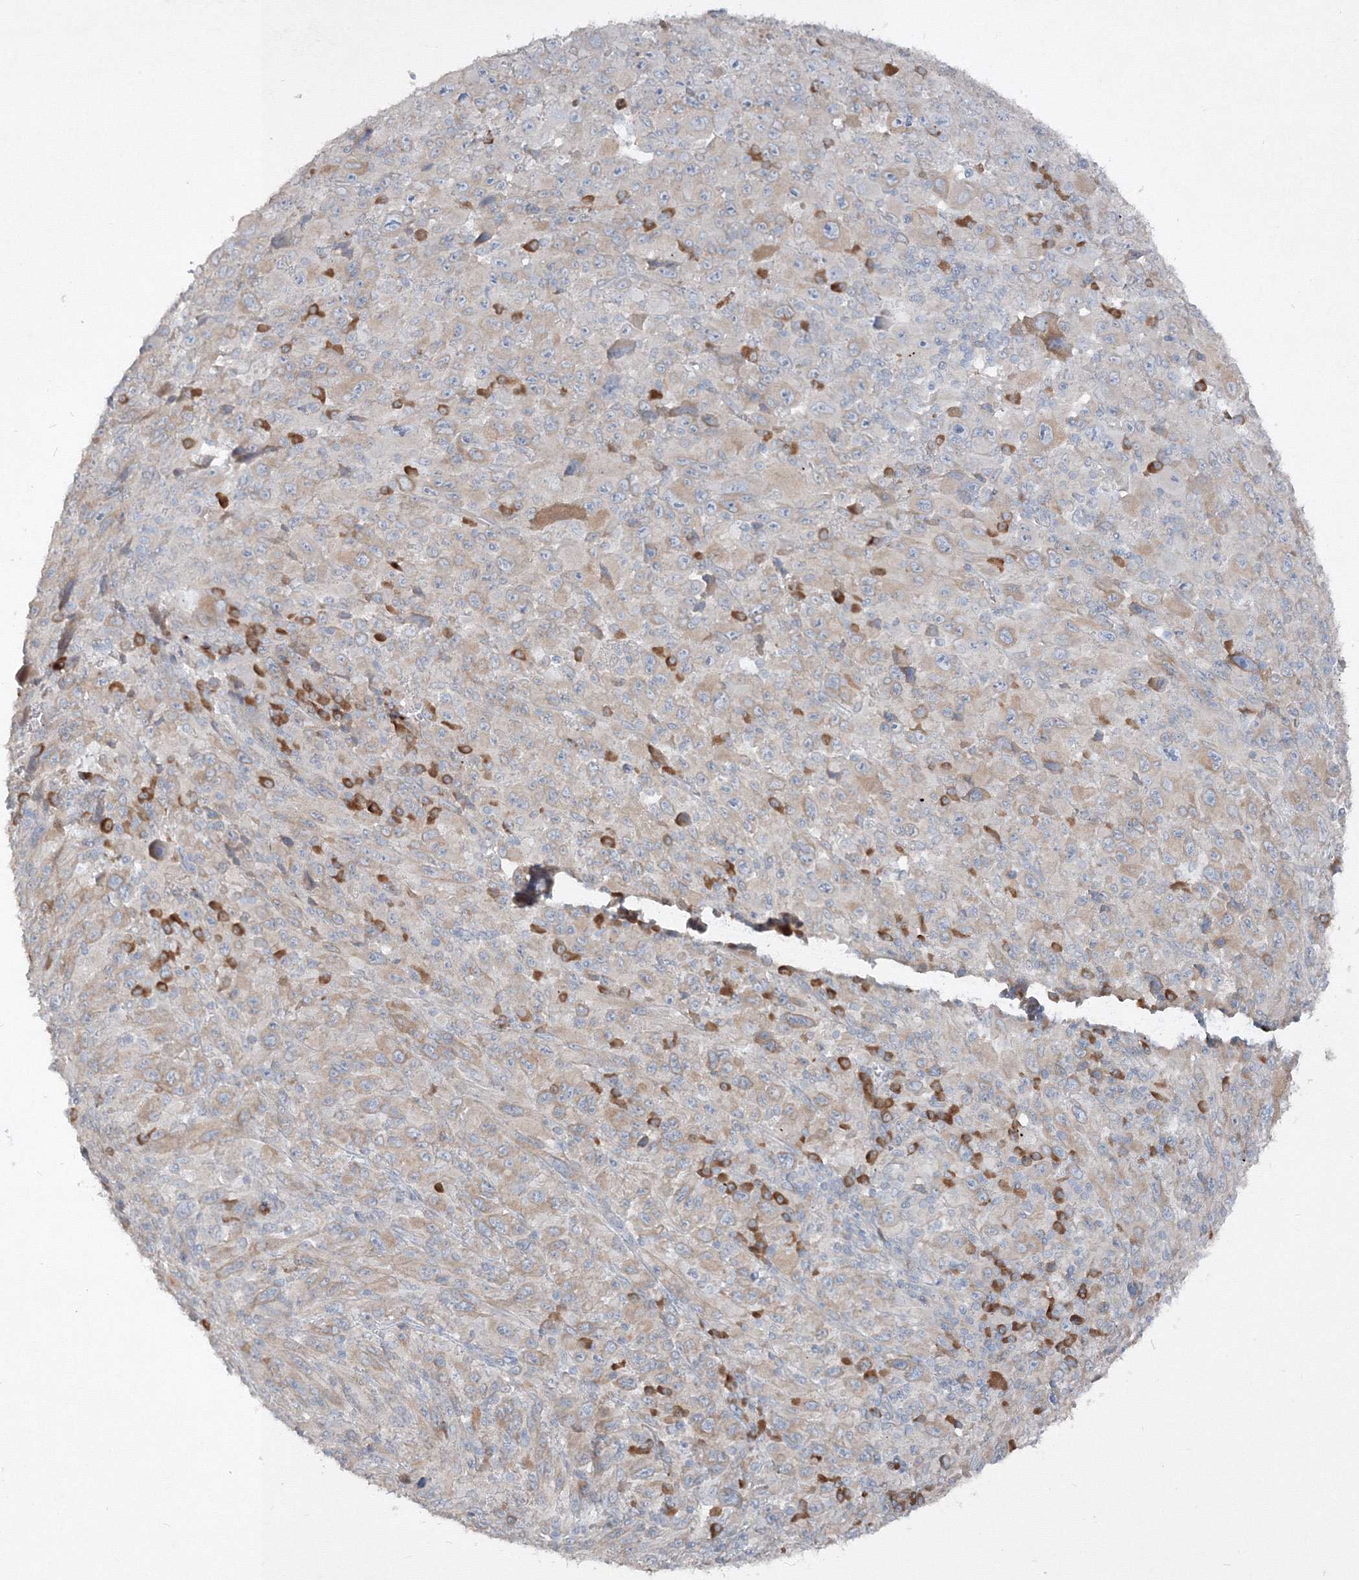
{"staining": {"intensity": "weak", "quantity": "25%-75%", "location": "cytoplasmic/membranous"}, "tissue": "melanoma", "cell_type": "Tumor cells", "image_type": "cancer", "snomed": [{"axis": "morphology", "description": "Malignant melanoma, Metastatic site"}, {"axis": "topography", "description": "Skin"}], "caption": "Protein positivity by immunohistochemistry displays weak cytoplasmic/membranous staining in about 25%-75% of tumor cells in melanoma.", "gene": "IFNAR1", "patient": {"sex": "female", "age": 56}}